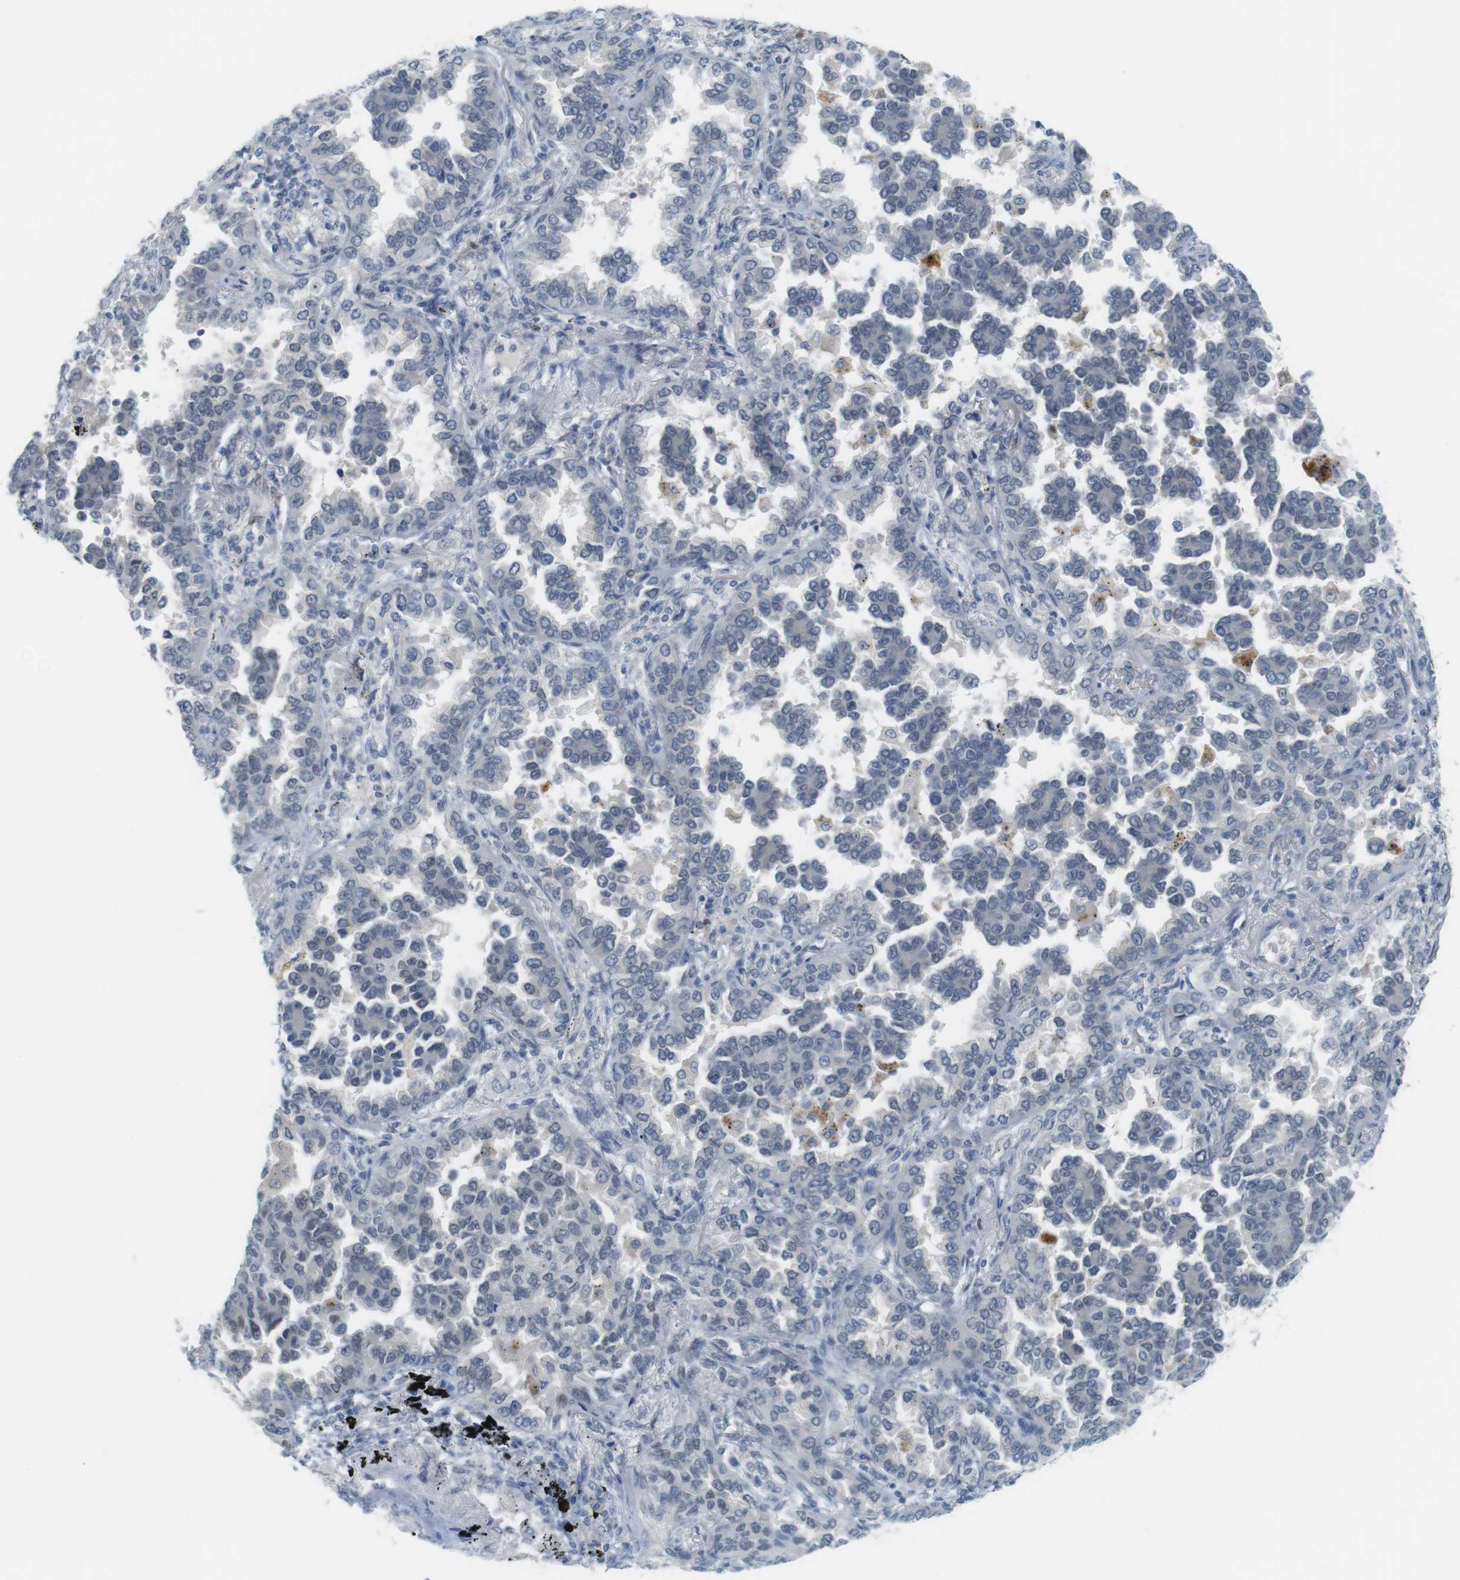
{"staining": {"intensity": "weak", "quantity": "<25%", "location": "nuclear"}, "tissue": "lung cancer", "cell_type": "Tumor cells", "image_type": "cancer", "snomed": [{"axis": "morphology", "description": "Normal tissue, NOS"}, {"axis": "morphology", "description": "Adenocarcinoma, NOS"}, {"axis": "topography", "description": "Lung"}], "caption": "Immunohistochemical staining of human lung cancer reveals no significant staining in tumor cells. Nuclei are stained in blue.", "gene": "CREB3L2", "patient": {"sex": "male", "age": 59}}